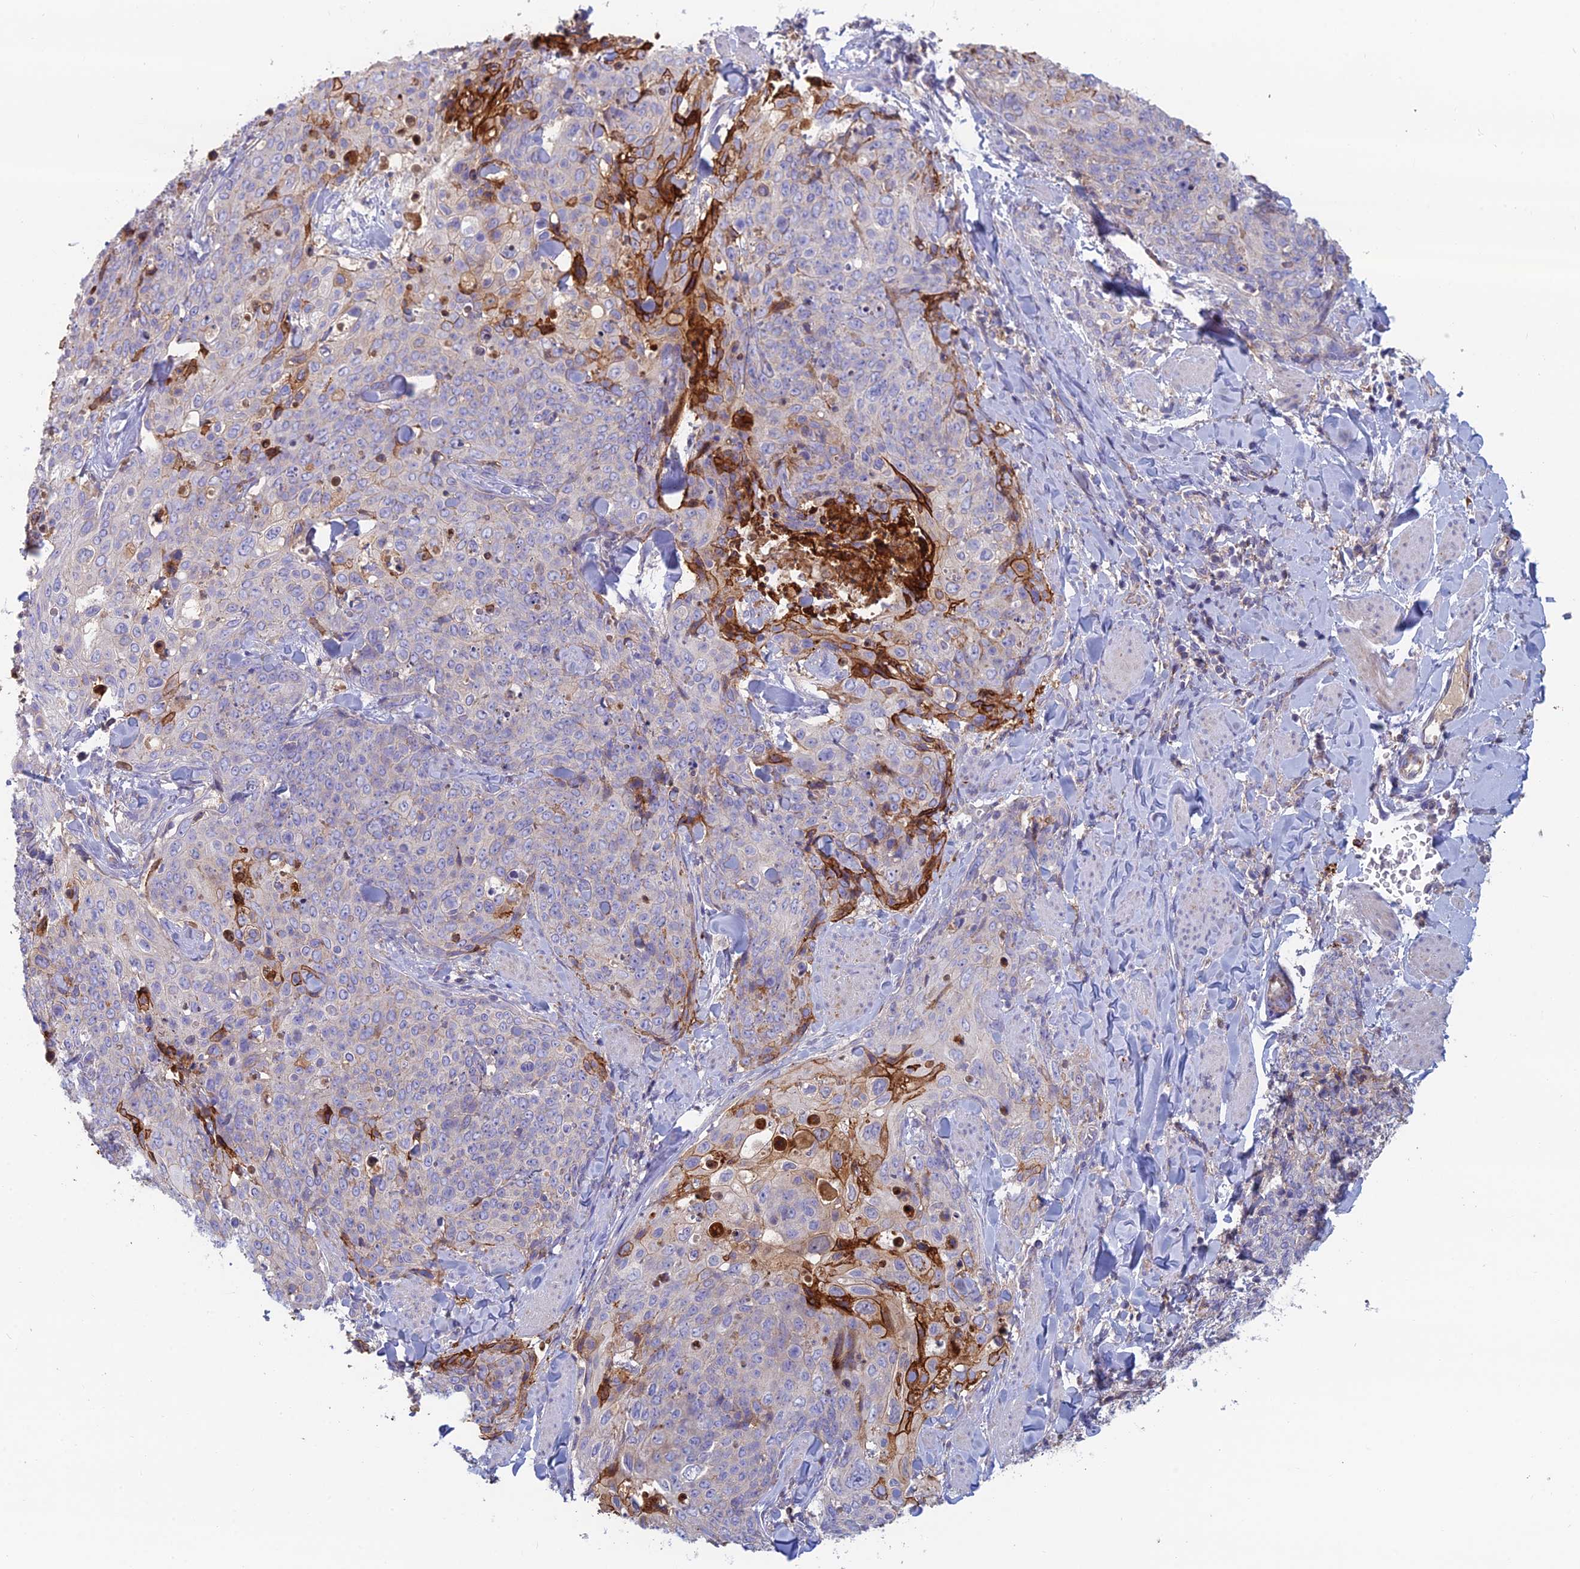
{"staining": {"intensity": "strong", "quantity": "<25%", "location": "cytoplasmic/membranous"}, "tissue": "skin cancer", "cell_type": "Tumor cells", "image_type": "cancer", "snomed": [{"axis": "morphology", "description": "Squamous cell carcinoma, NOS"}, {"axis": "topography", "description": "Skin"}, {"axis": "topography", "description": "Vulva"}], "caption": "Protein staining exhibits strong cytoplasmic/membranous expression in approximately <25% of tumor cells in squamous cell carcinoma (skin). The protein of interest is shown in brown color, while the nuclei are stained blue.", "gene": "IFTAP", "patient": {"sex": "female", "age": 85}}